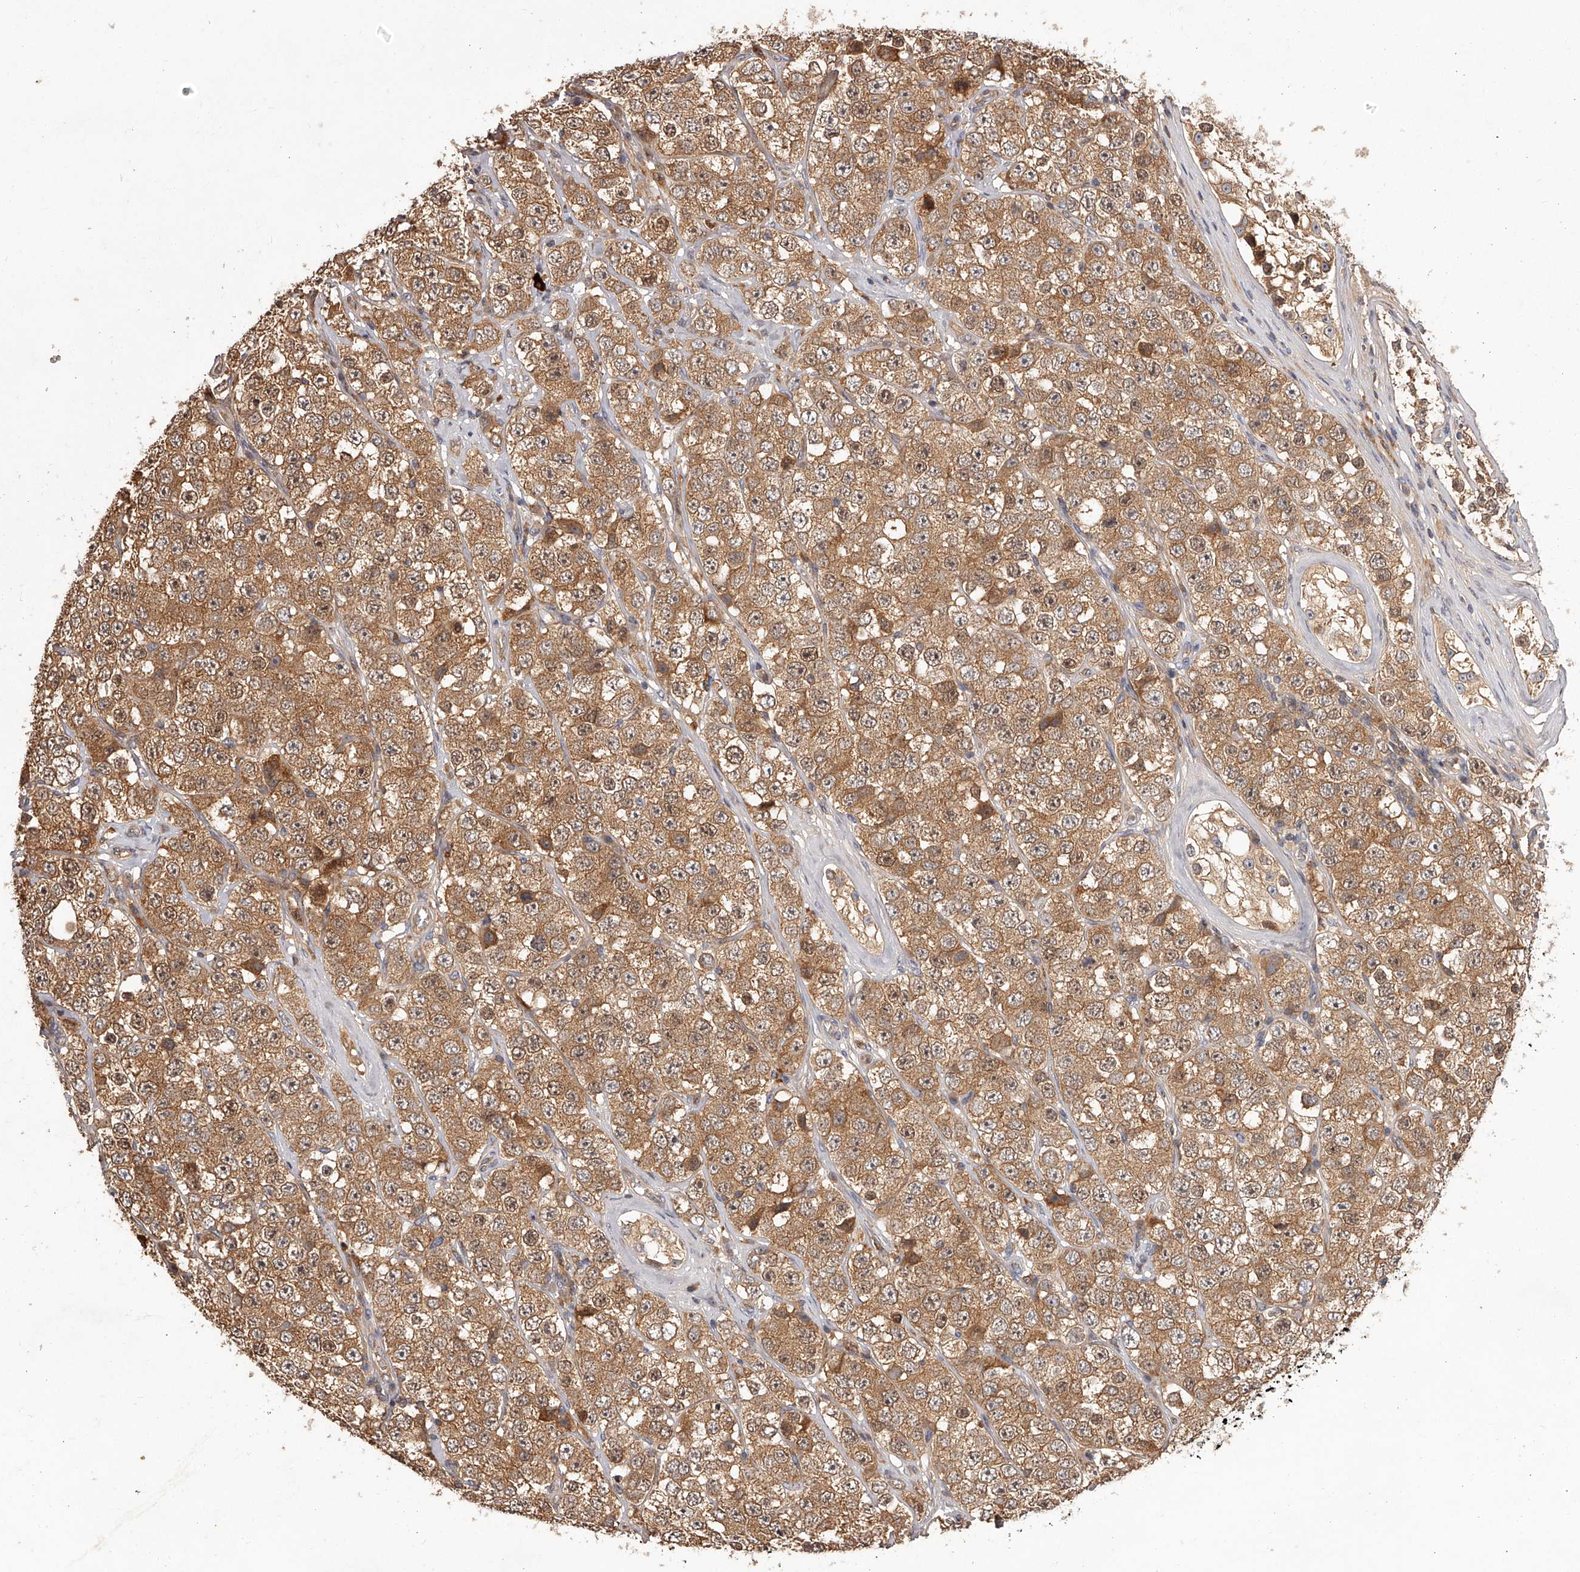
{"staining": {"intensity": "moderate", "quantity": "25%-75%", "location": "cytoplasmic/membranous"}, "tissue": "testis cancer", "cell_type": "Tumor cells", "image_type": "cancer", "snomed": [{"axis": "morphology", "description": "Seminoma, NOS"}, {"axis": "topography", "description": "Testis"}], "caption": "An IHC photomicrograph of tumor tissue is shown. Protein staining in brown labels moderate cytoplasmic/membranous positivity in seminoma (testis) within tumor cells.", "gene": "CRYZL1", "patient": {"sex": "male", "age": 28}}